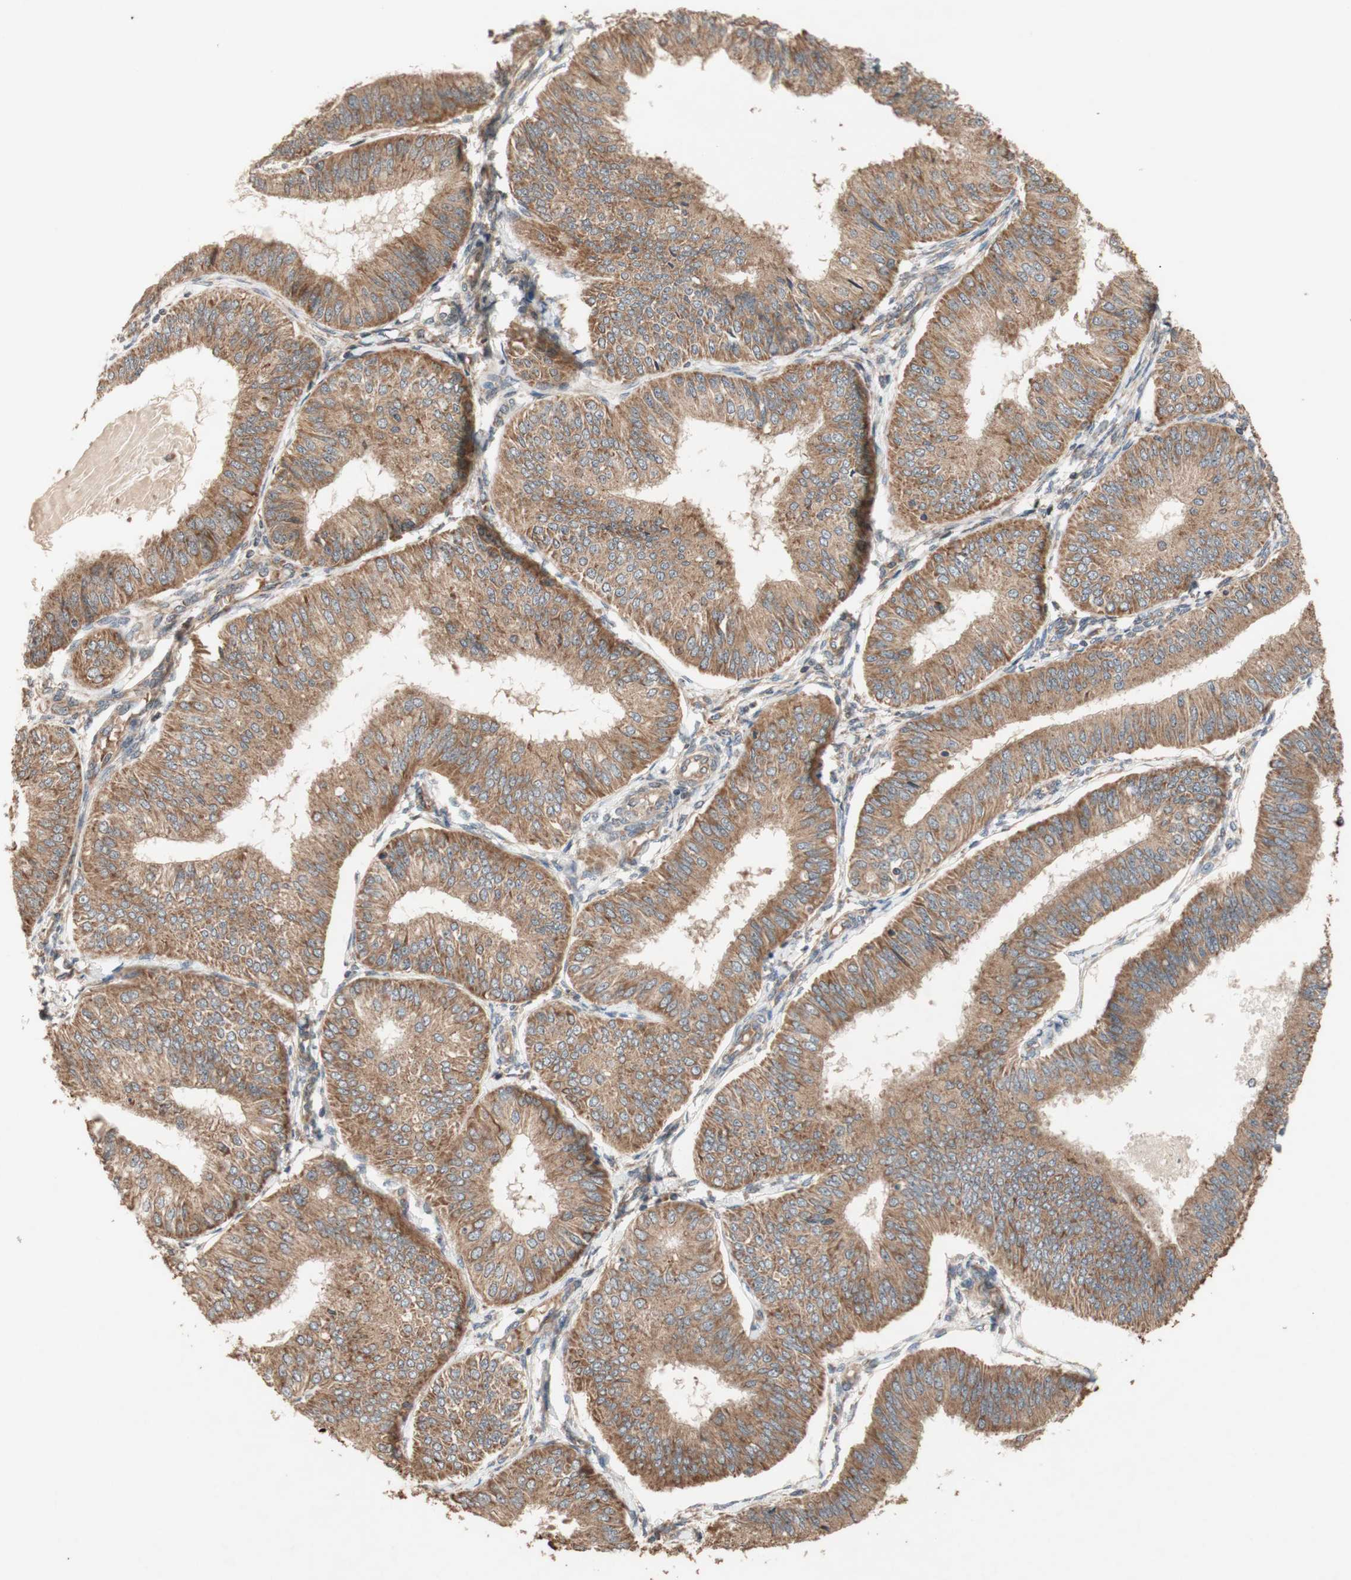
{"staining": {"intensity": "moderate", "quantity": ">75%", "location": "cytoplasmic/membranous"}, "tissue": "endometrial cancer", "cell_type": "Tumor cells", "image_type": "cancer", "snomed": [{"axis": "morphology", "description": "Adenocarcinoma, NOS"}, {"axis": "topography", "description": "Endometrium"}], "caption": "Protein expression analysis of human endometrial adenocarcinoma reveals moderate cytoplasmic/membranous staining in about >75% of tumor cells.", "gene": "DDOST", "patient": {"sex": "female", "age": 58}}